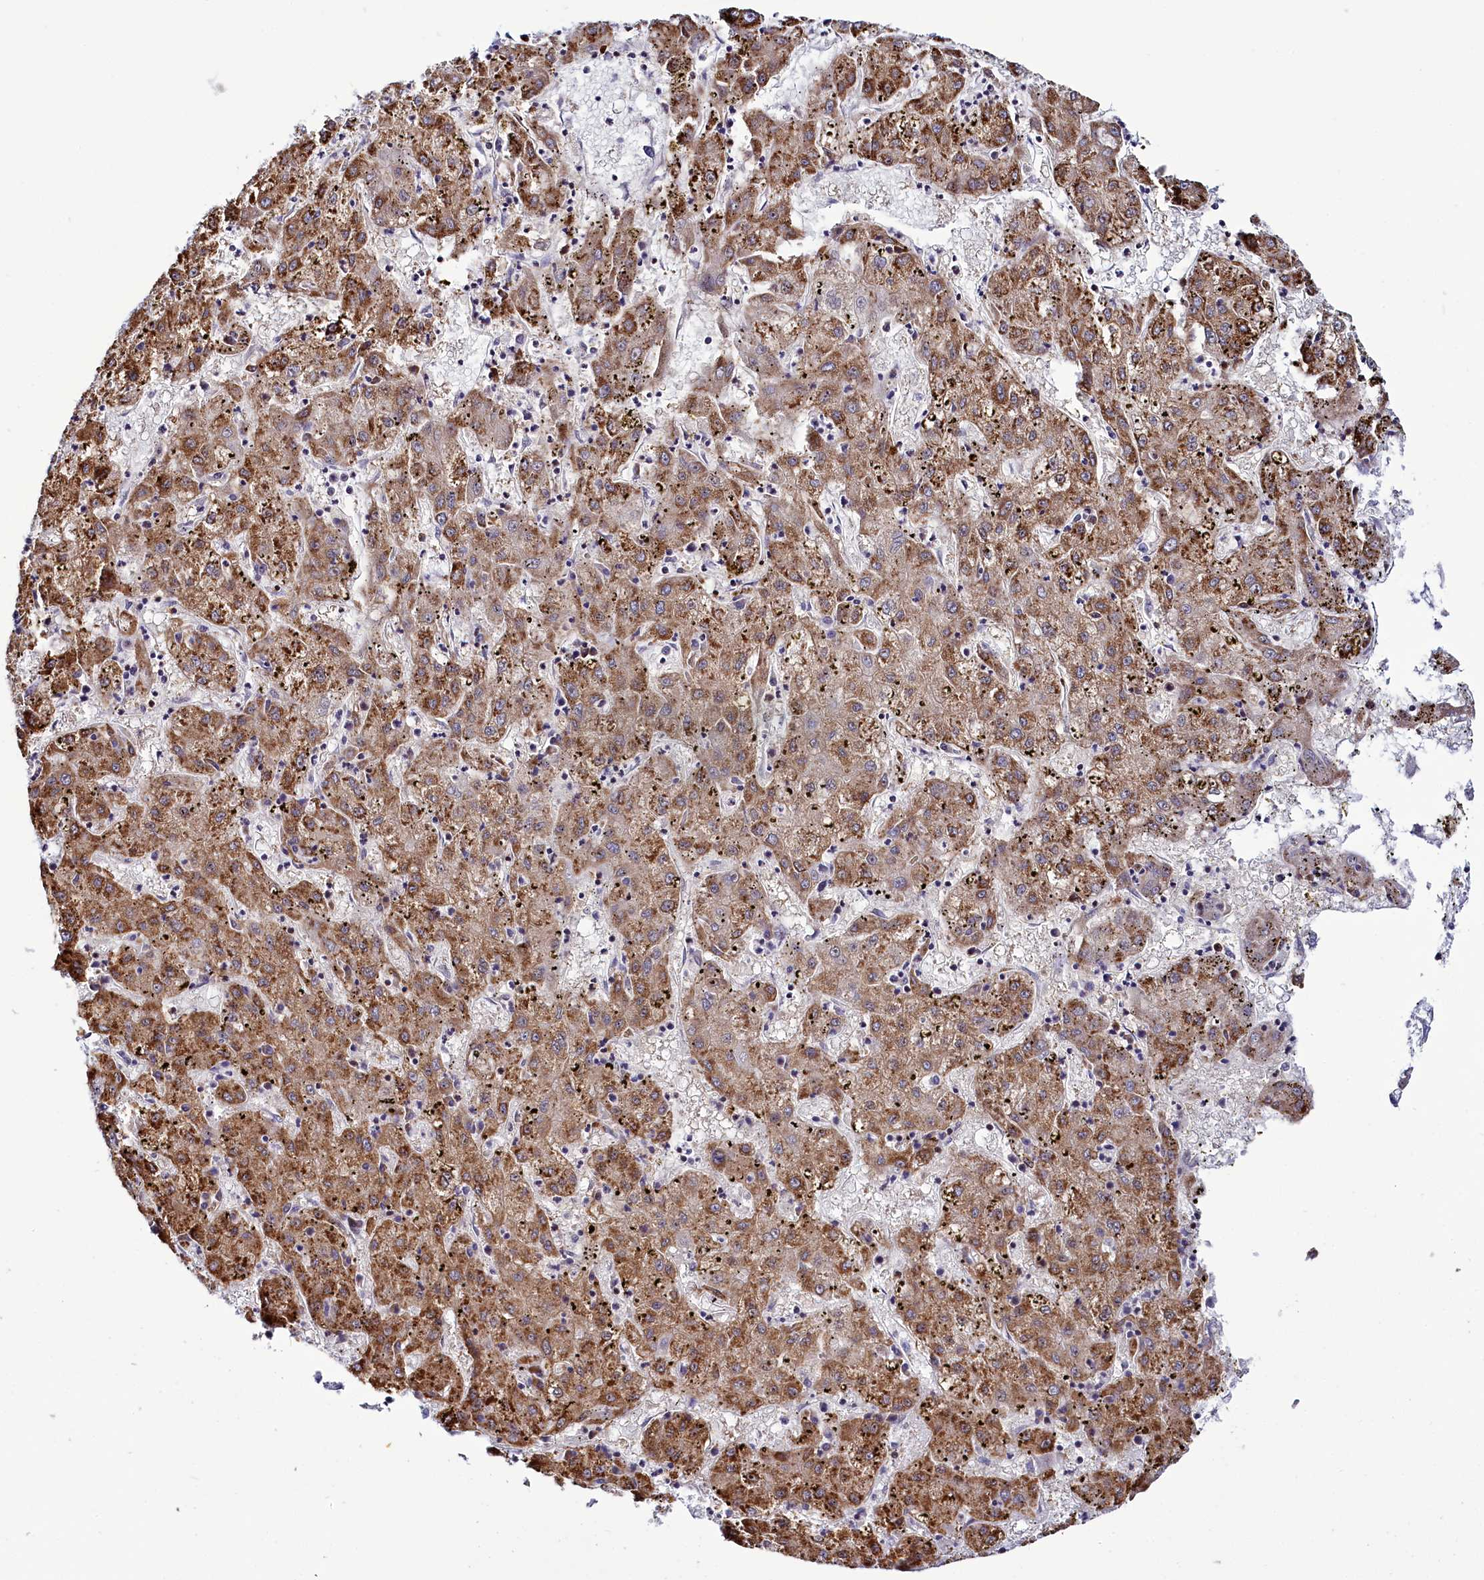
{"staining": {"intensity": "moderate", "quantity": ">75%", "location": "cytoplasmic/membranous"}, "tissue": "liver cancer", "cell_type": "Tumor cells", "image_type": "cancer", "snomed": [{"axis": "morphology", "description": "Carcinoma, Hepatocellular, NOS"}, {"axis": "topography", "description": "Liver"}], "caption": "Immunohistochemical staining of human liver cancer shows medium levels of moderate cytoplasmic/membranous expression in about >75% of tumor cells. (brown staining indicates protein expression, while blue staining denotes nuclei).", "gene": "TCOF1", "patient": {"sex": "male", "age": 72}}